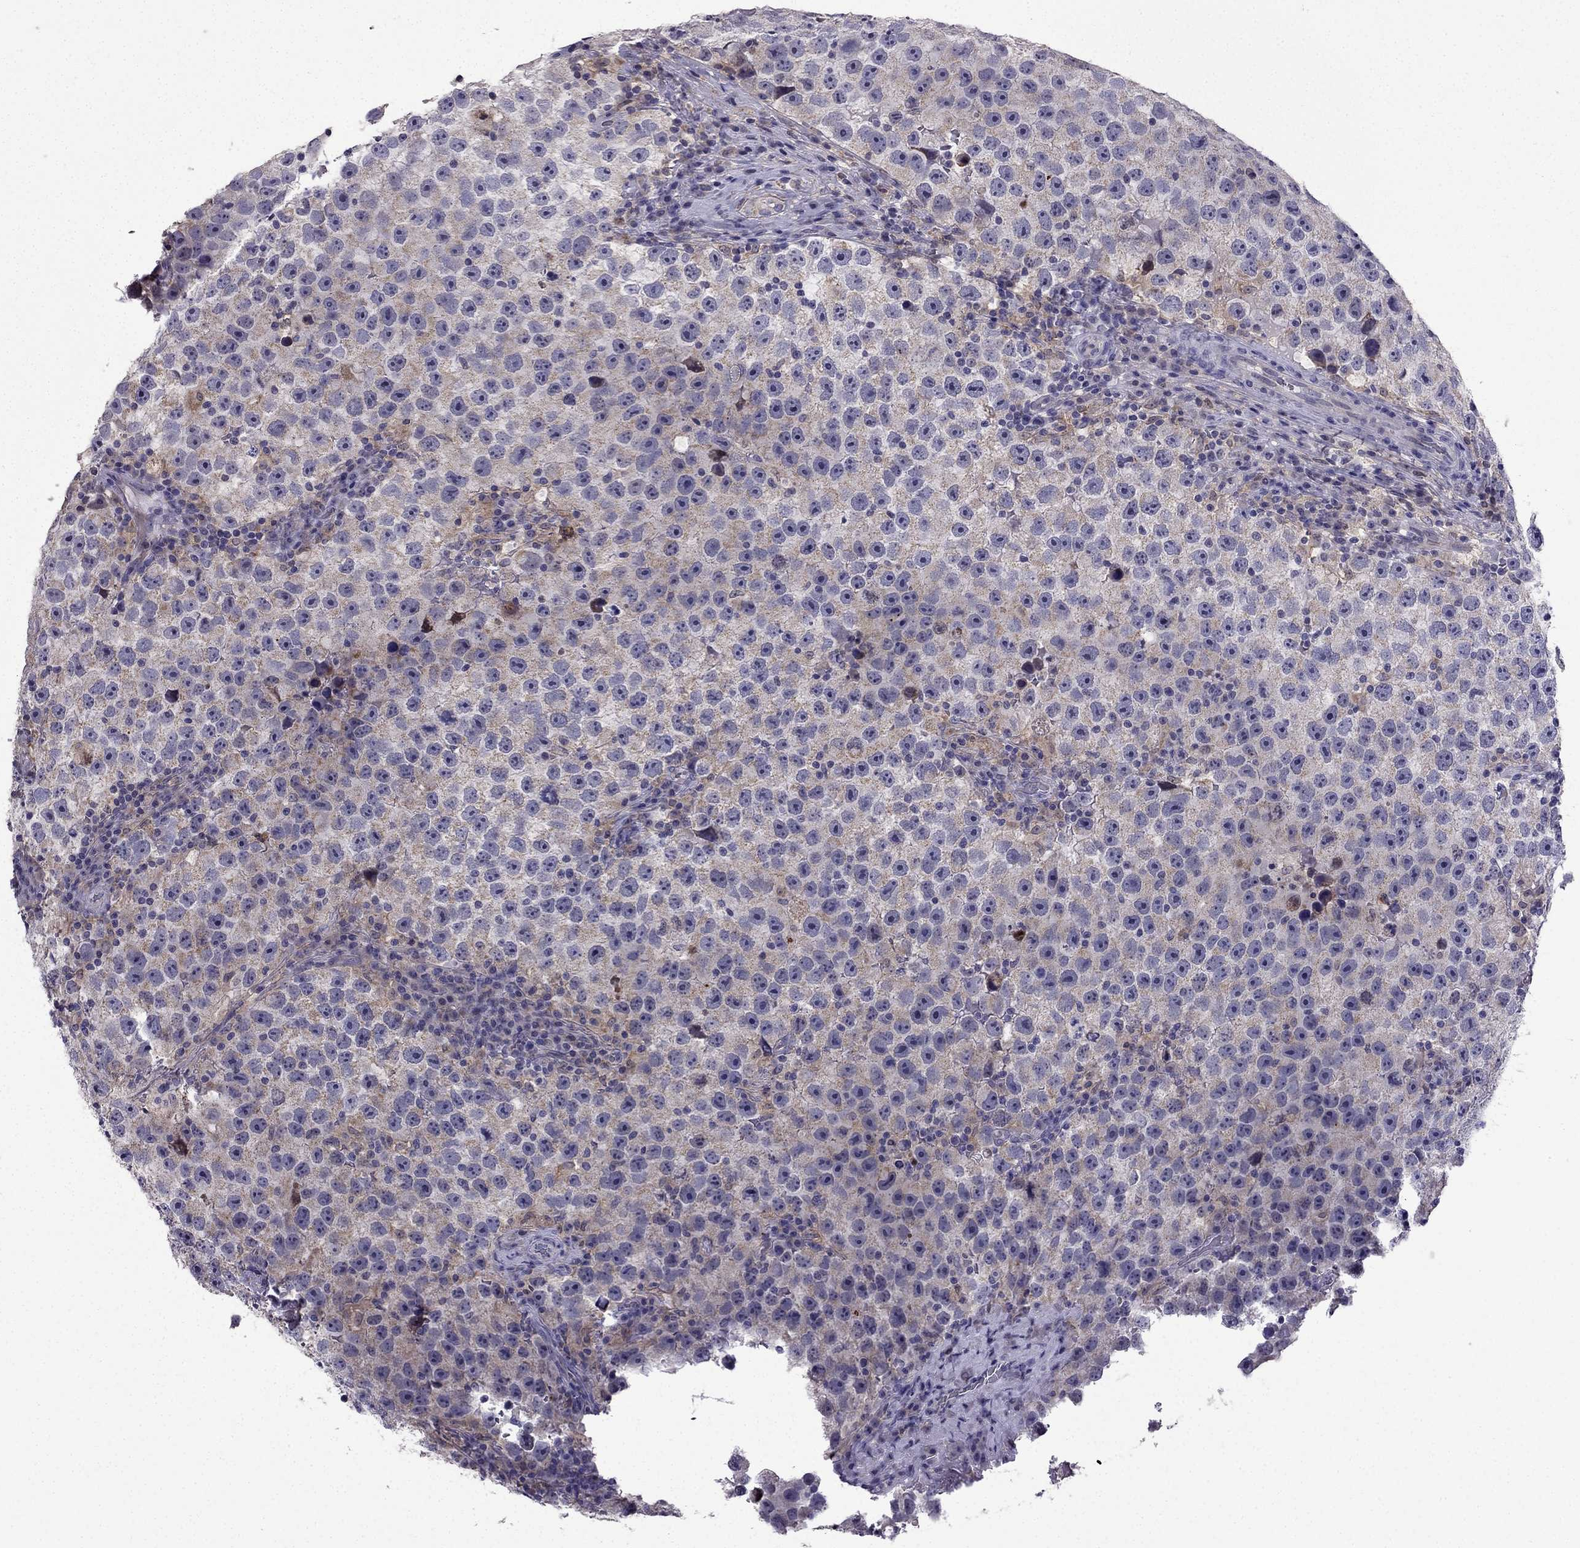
{"staining": {"intensity": "negative", "quantity": "none", "location": "none"}, "tissue": "testis cancer", "cell_type": "Tumor cells", "image_type": "cancer", "snomed": [{"axis": "morphology", "description": "Normal tissue, NOS"}, {"axis": "morphology", "description": "Seminoma, NOS"}, {"axis": "topography", "description": "Testis"}], "caption": "Tumor cells show no significant expression in seminoma (testis). (Brightfield microscopy of DAB immunohistochemistry at high magnification).", "gene": "SLC6A2", "patient": {"sex": "male", "age": 31}}